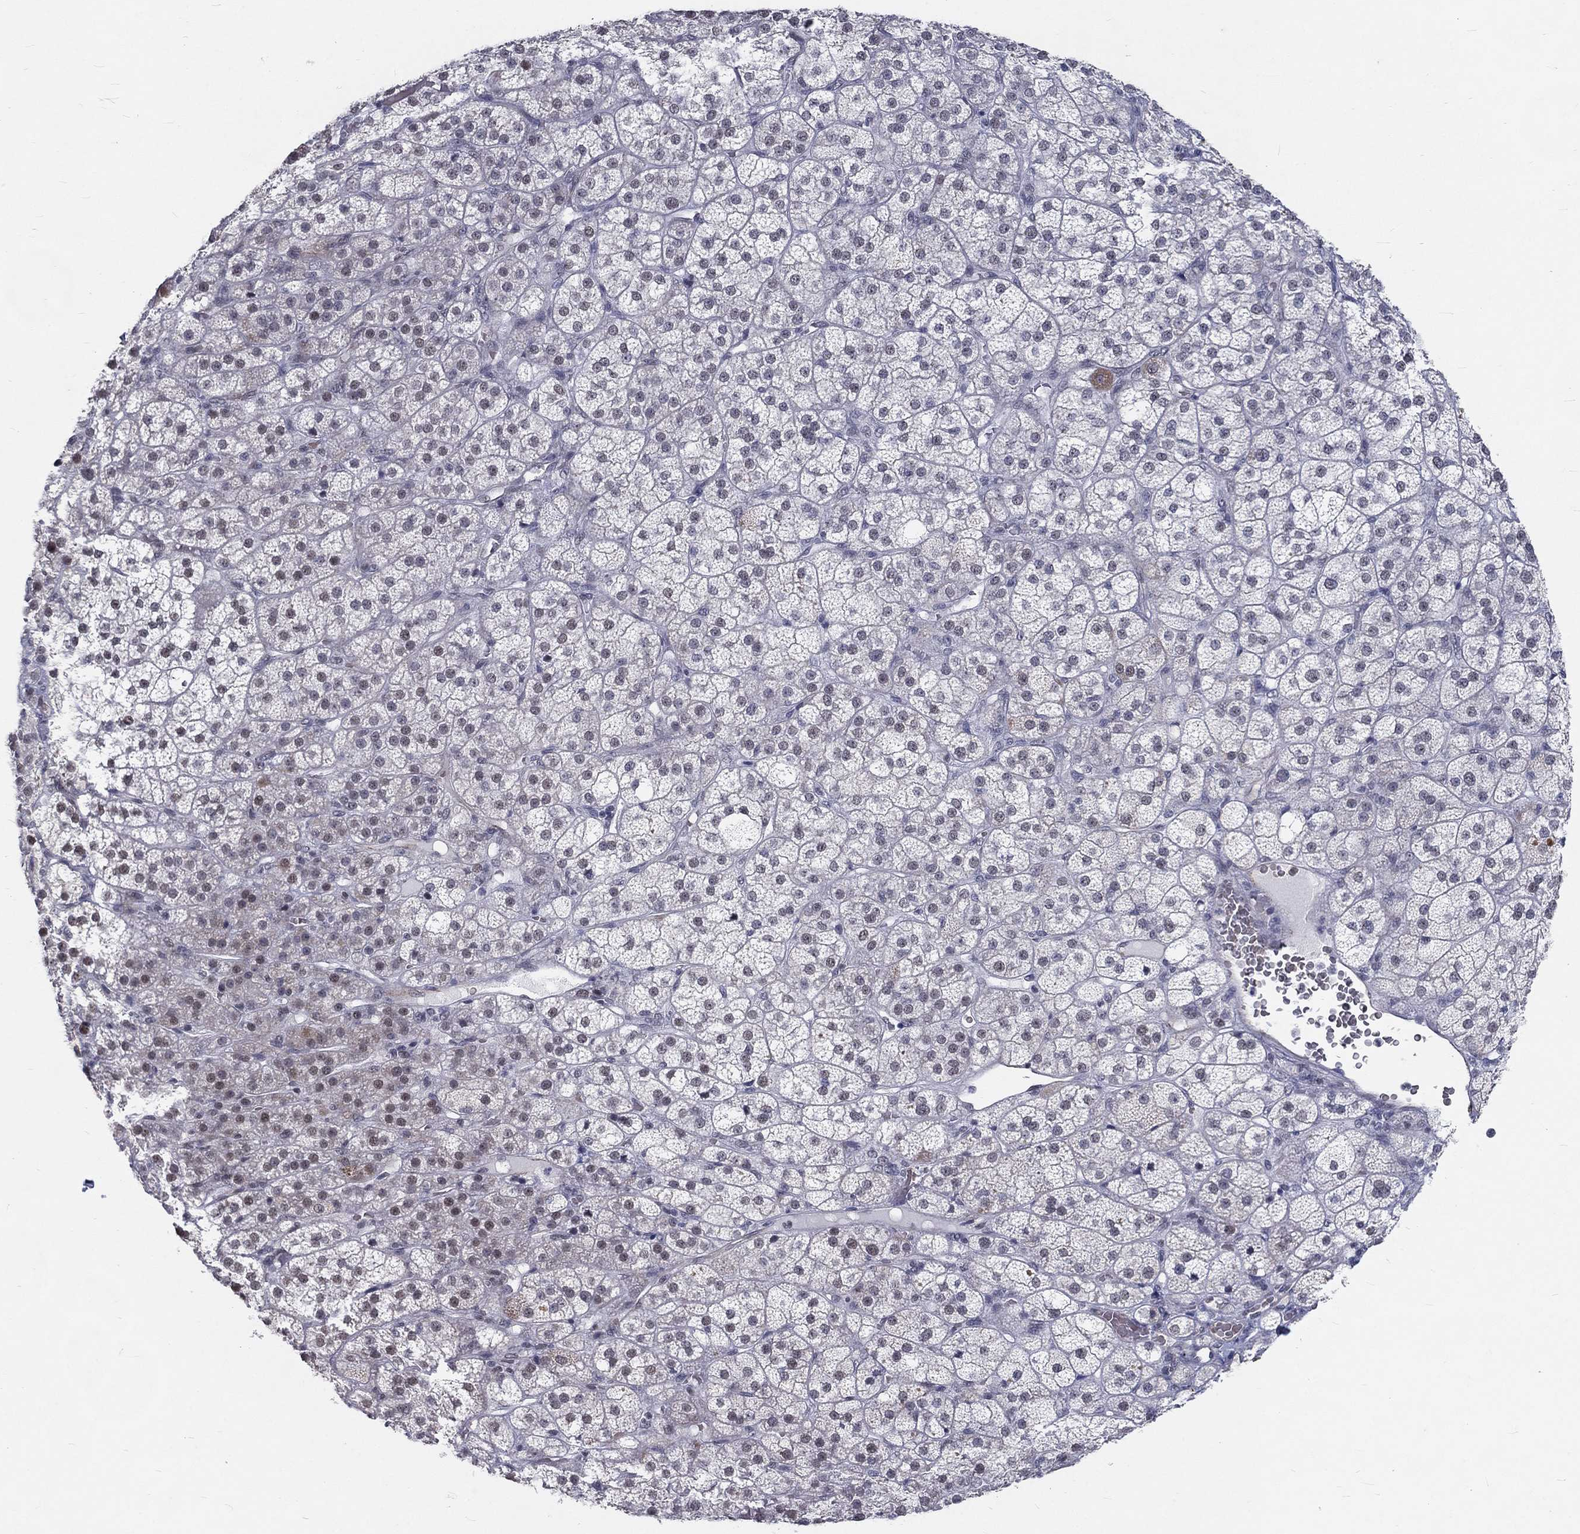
{"staining": {"intensity": "moderate", "quantity": "25%-75%", "location": "nuclear"}, "tissue": "adrenal gland", "cell_type": "Glandular cells", "image_type": "normal", "snomed": [{"axis": "morphology", "description": "Normal tissue, NOS"}, {"axis": "topography", "description": "Adrenal gland"}], "caption": "Normal adrenal gland demonstrates moderate nuclear positivity in about 25%-75% of glandular cells, visualized by immunohistochemistry.", "gene": "ZBED1", "patient": {"sex": "female", "age": 60}}